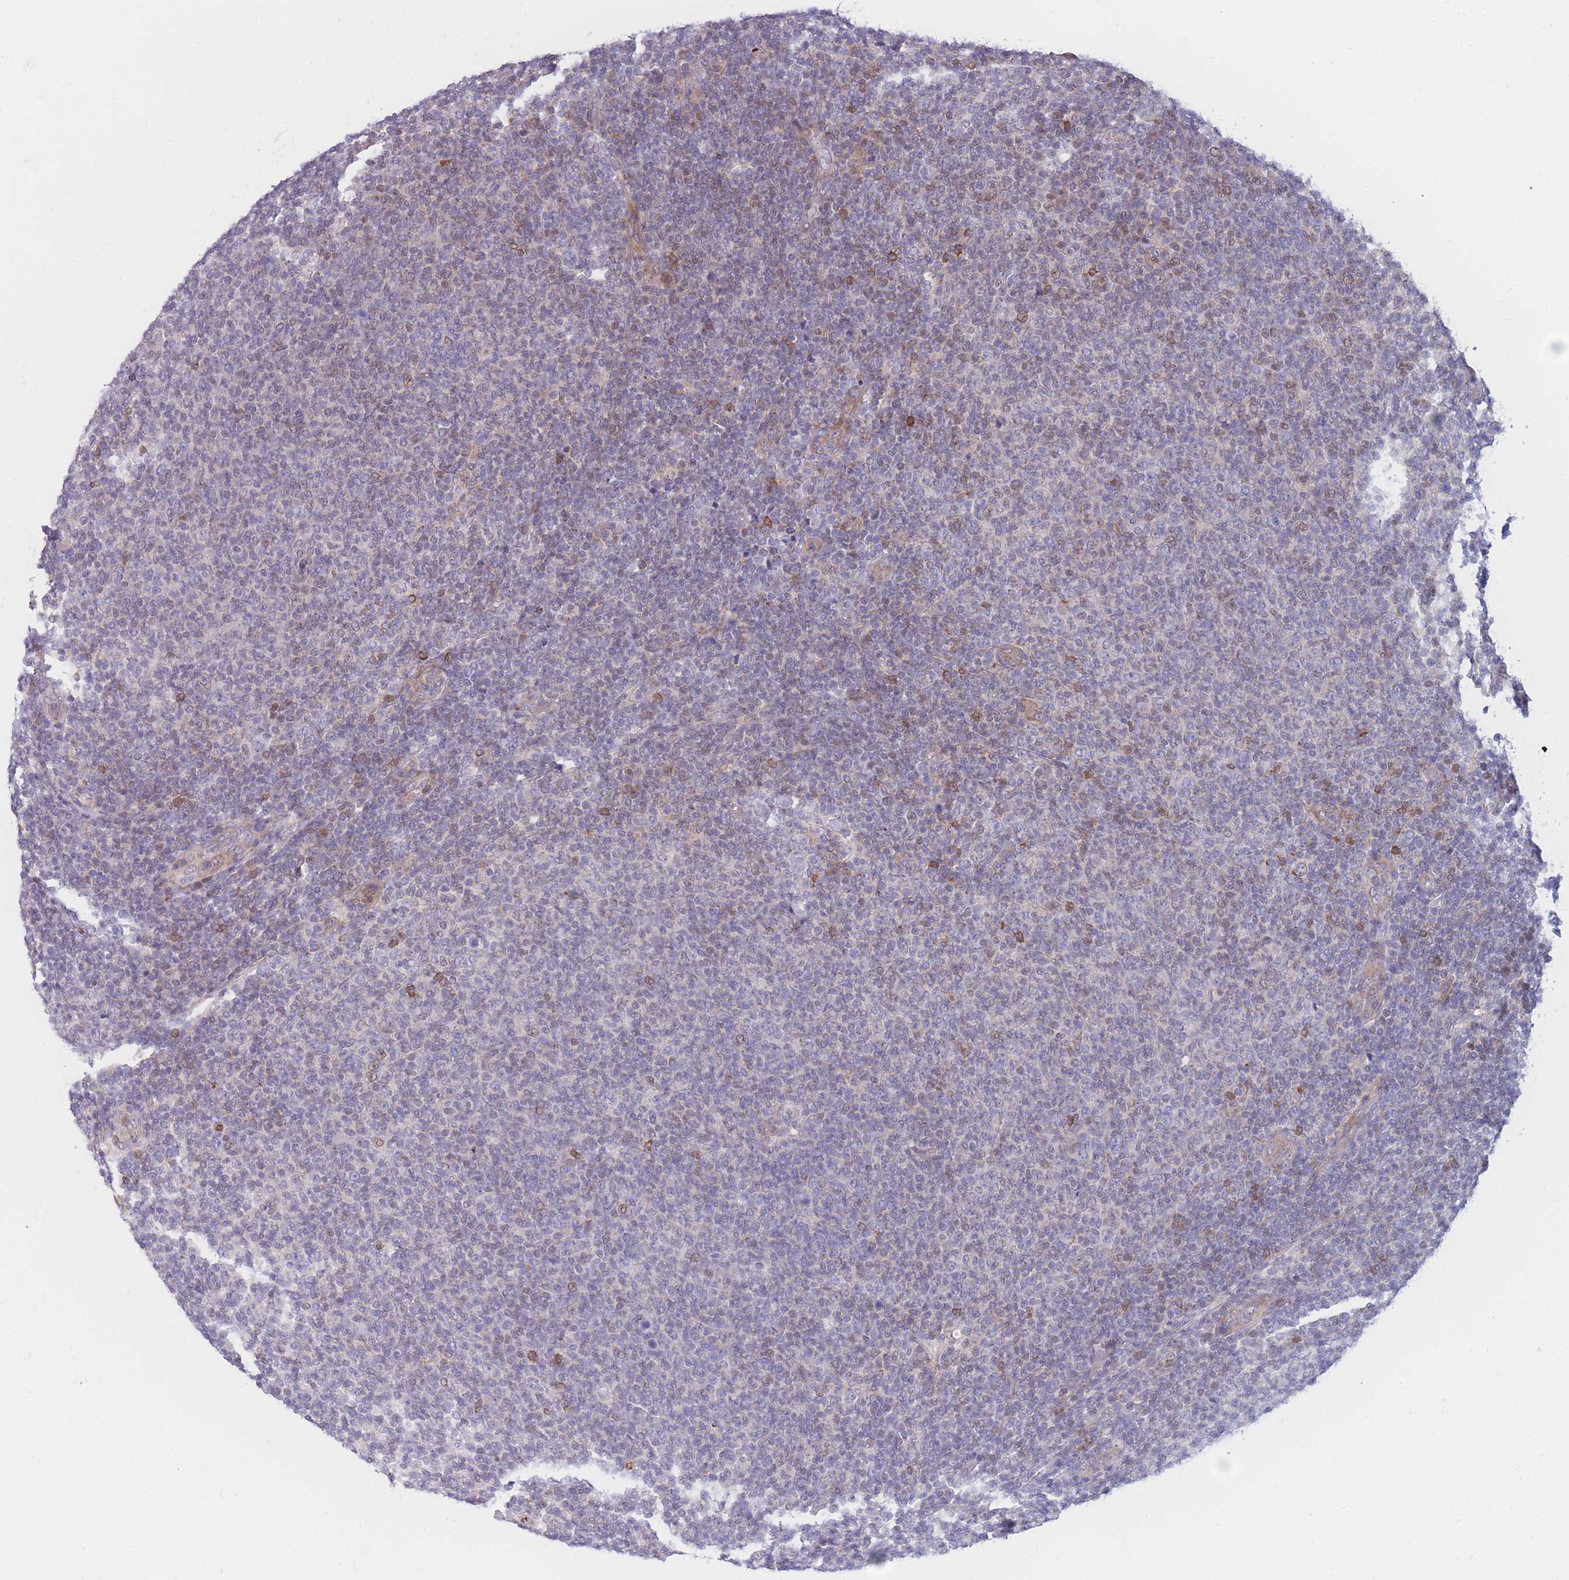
{"staining": {"intensity": "negative", "quantity": "none", "location": "none"}, "tissue": "lymphoma", "cell_type": "Tumor cells", "image_type": "cancer", "snomed": [{"axis": "morphology", "description": "Malignant lymphoma, non-Hodgkin's type, Low grade"}, {"axis": "topography", "description": "Lymph node"}], "caption": "This is a micrograph of IHC staining of low-grade malignant lymphoma, non-Hodgkin's type, which shows no positivity in tumor cells. (DAB immunohistochemistry, high magnification).", "gene": "PDE4A", "patient": {"sex": "male", "age": 66}}